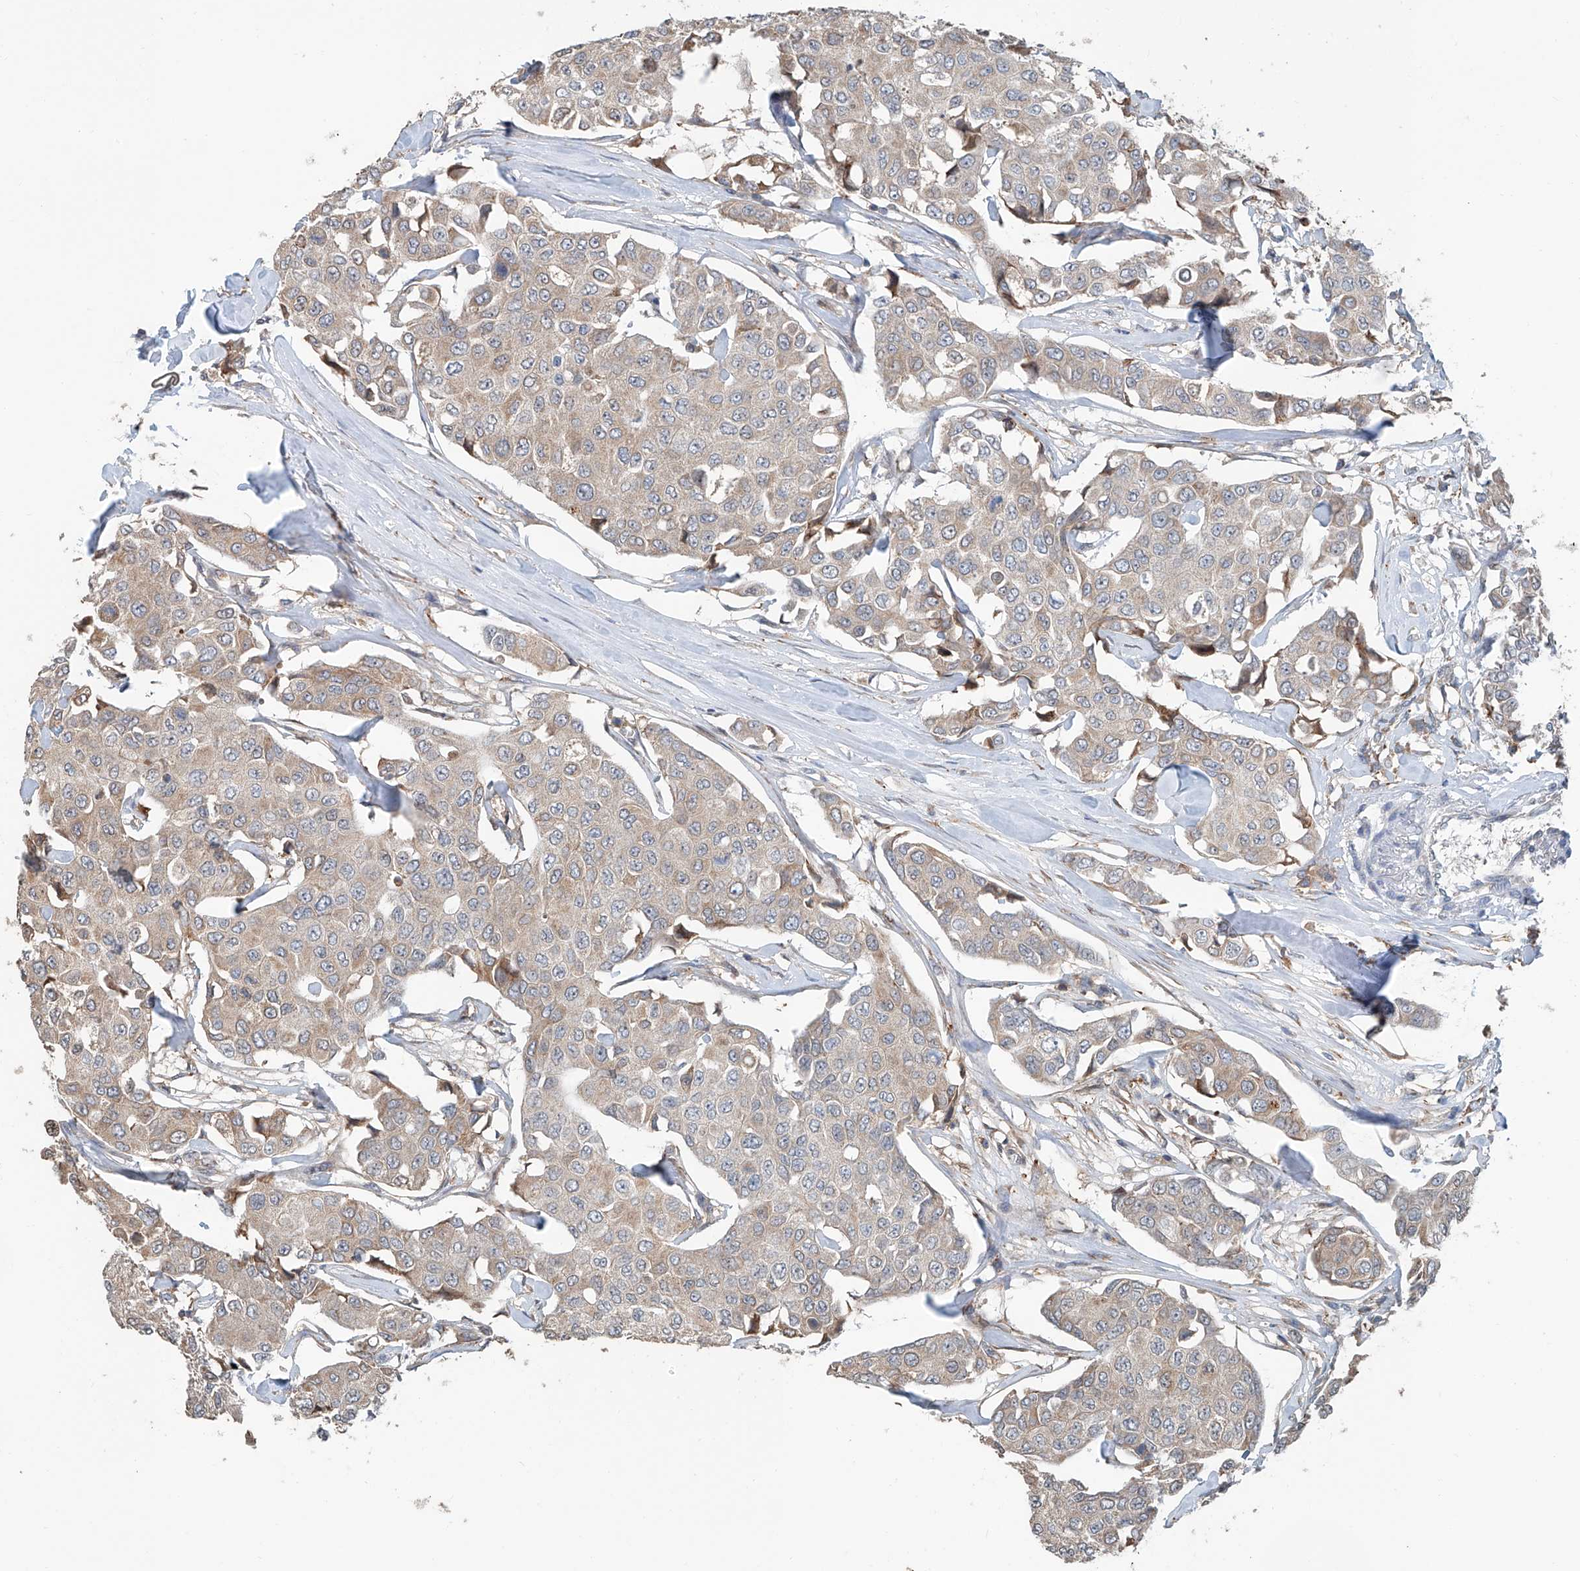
{"staining": {"intensity": "weak", "quantity": "<25%", "location": "cytoplasmic/membranous"}, "tissue": "breast cancer", "cell_type": "Tumor cells", "image_type": "cancer", "snomed": [{"axis": "morphology", "description": "Duct carcinoma"}, {"axis": "topography", "description": "Breast"}], "caption": "Tumor cells show no significant expression in invasive ductal carcinoma (breast).", "gene": "KCNK10", "patient": {"sex": "female", "age": 80}}